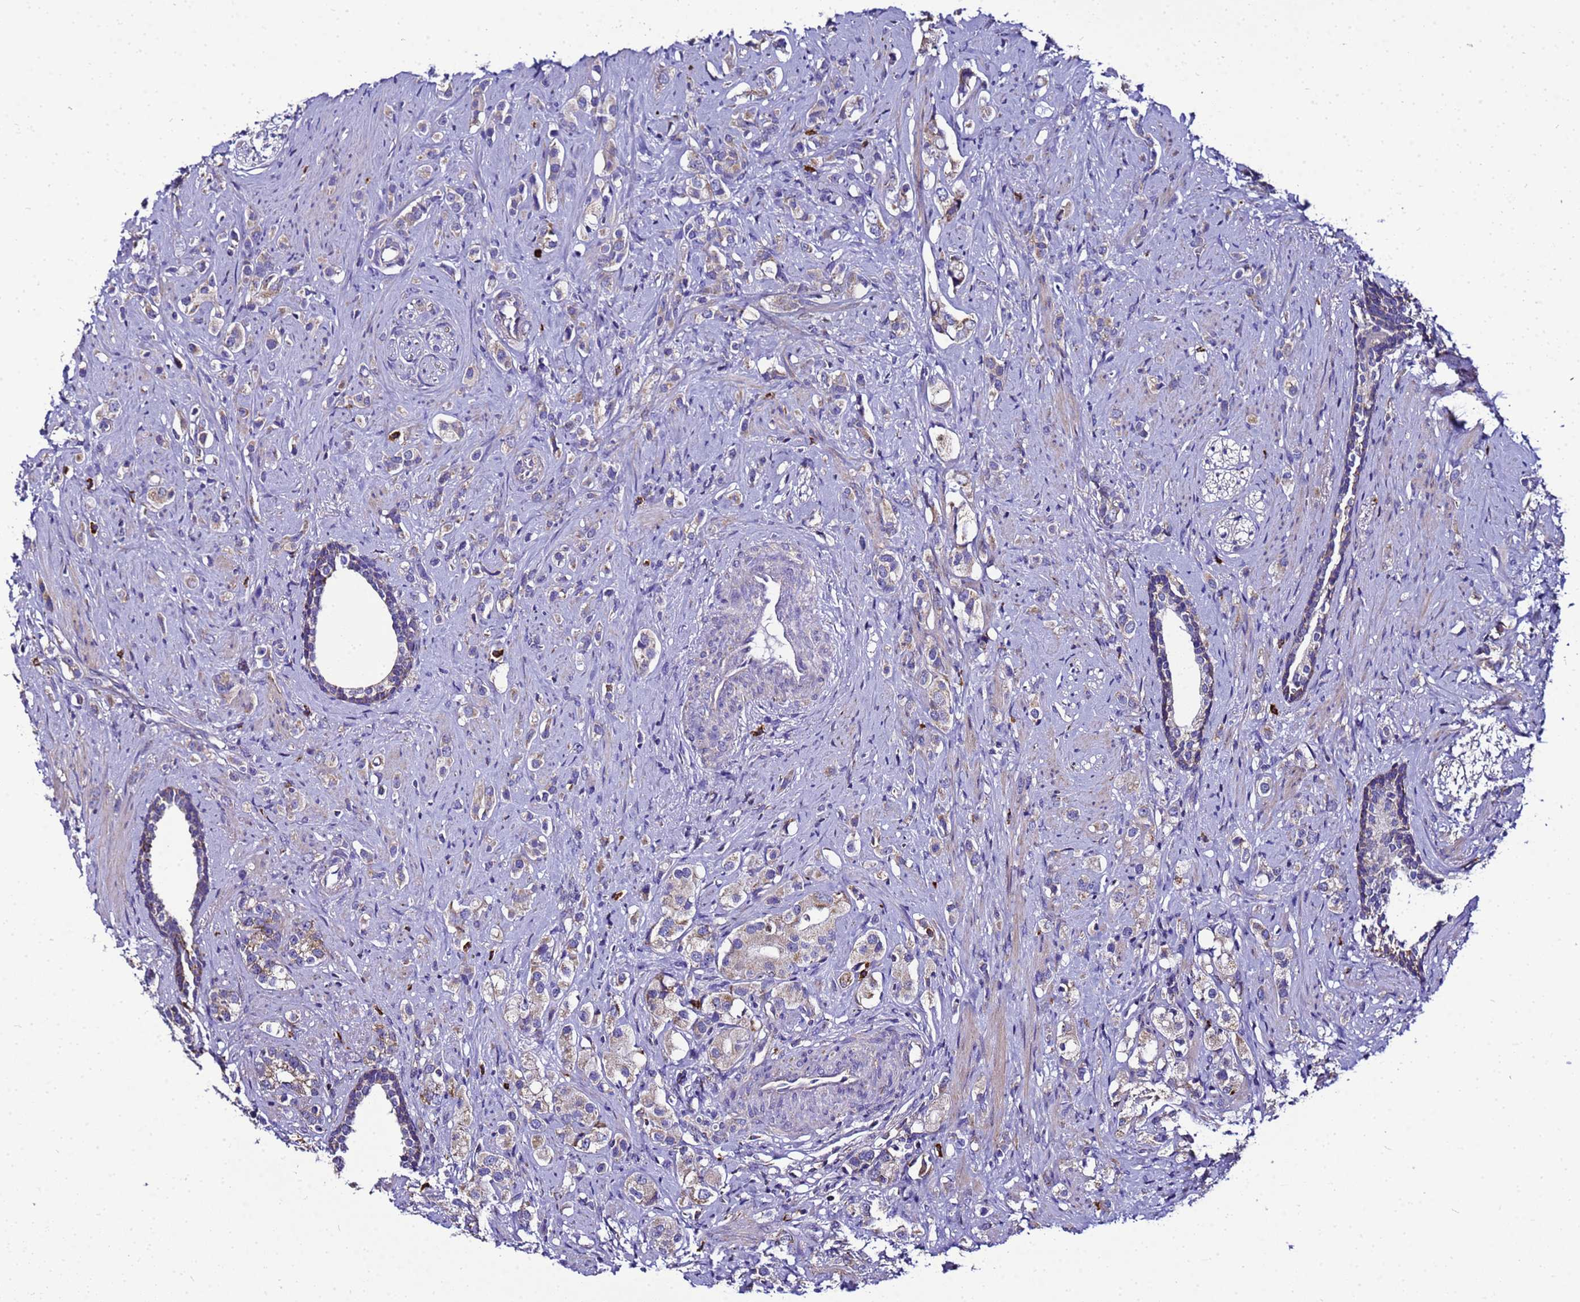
{"staining": {"intensity": "weak", "quantity": "<25%", "location": "cytoplasmic/membranous"}, "tissue": "prostate cancer", "cell_type": "Tumor cells", "image_type": "cancer", "snomed": [{"axis": "morphology", "description": "Adenocarcinoma, High grade"}, {"axis": "topography", "description": "Prostate"}], "caption": "This is an immunohistochemistry (IHC) histopathology image of human high-grade adenocarcinoma (prostate). There is no positivity in tumor cells.", "gene": "HIGD2A", "patient": {"sex": "male", "age": 63}}